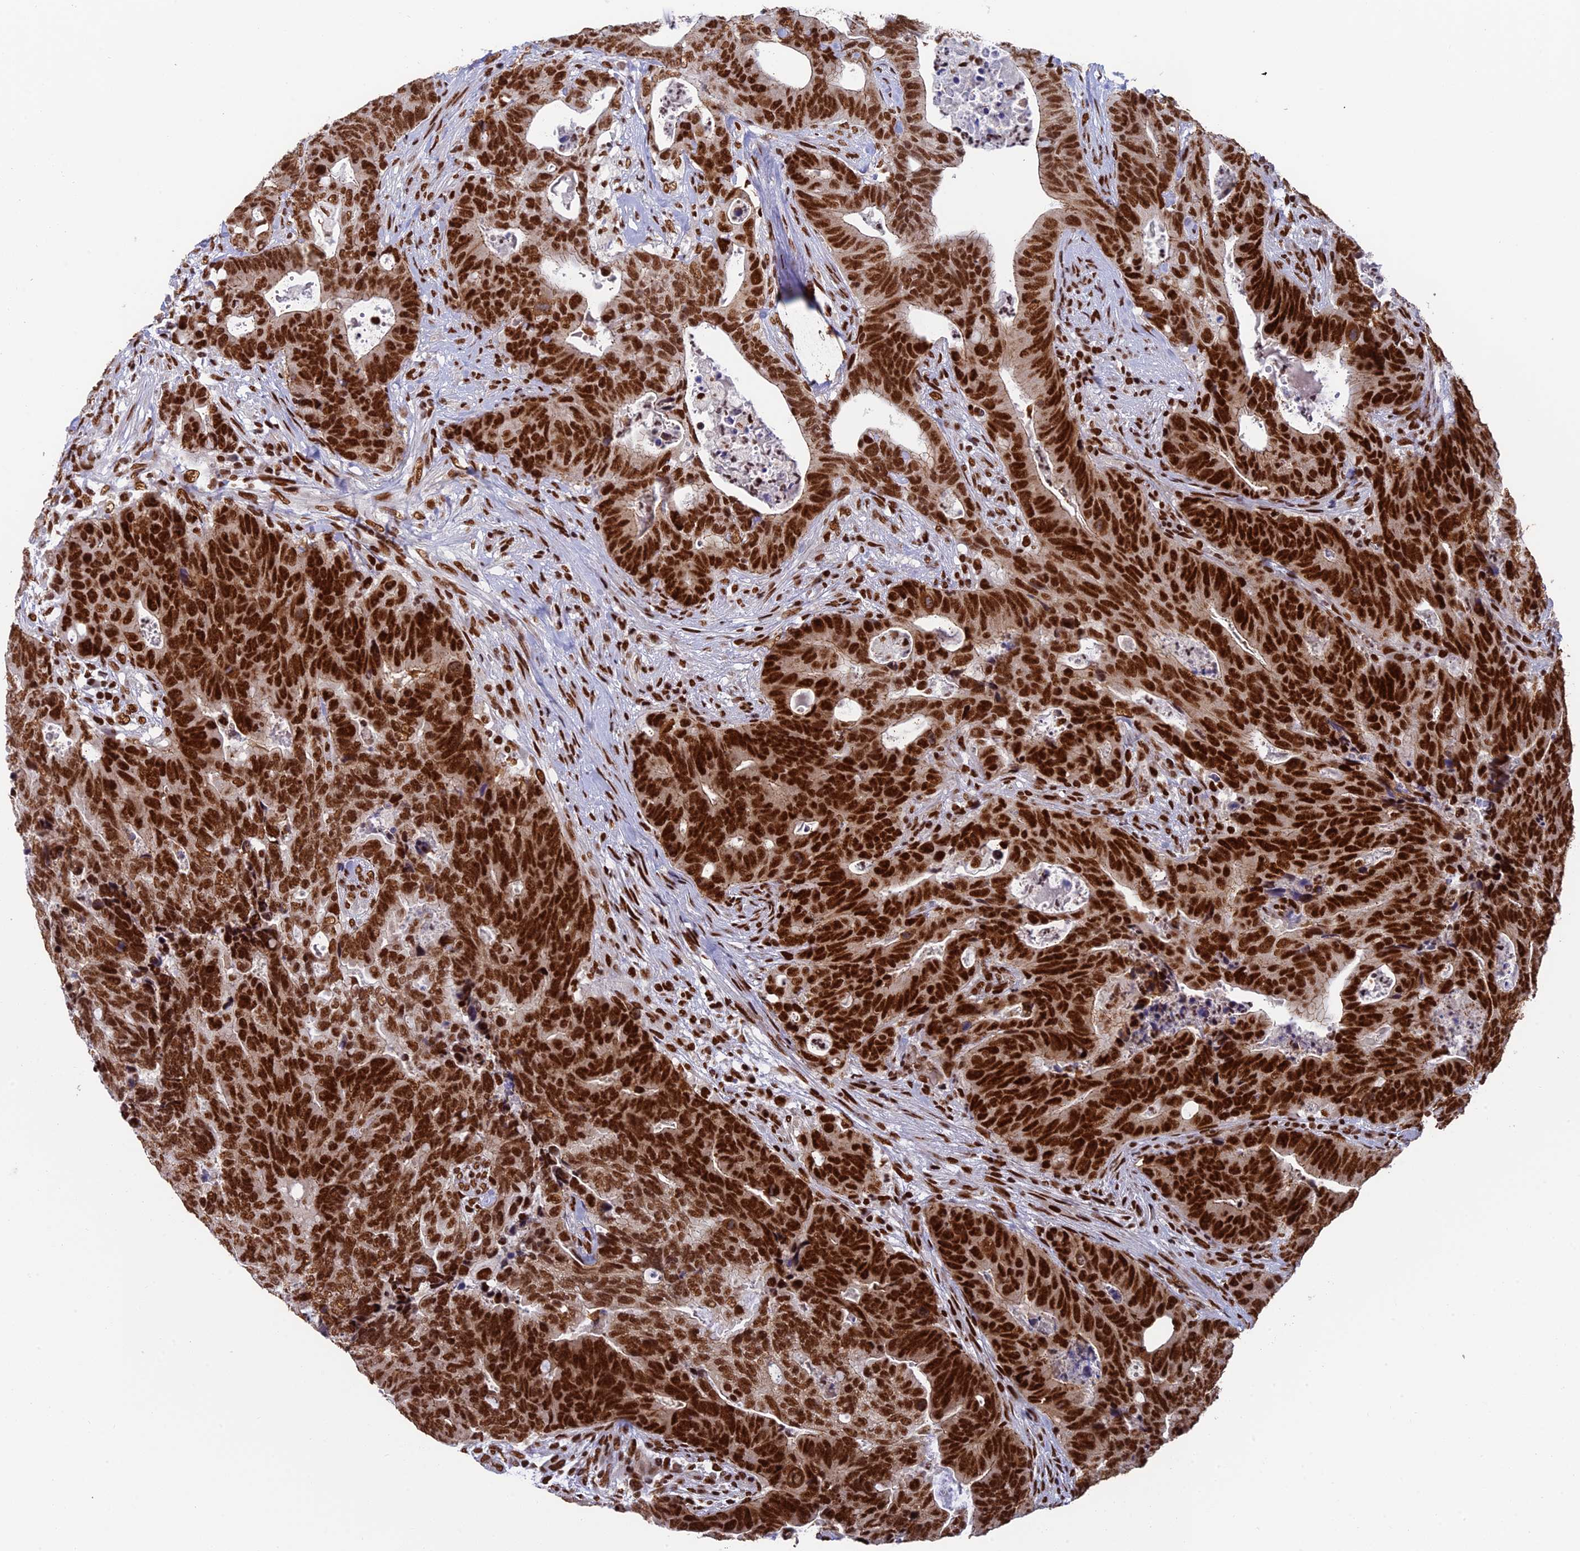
{"staining": {"intensity": "strong", "quantity": ">75%", "location": "nuclear"}, "tissue": "colorectal cancer", "cell_type": "Tumor cells", "image_type": "cancer", "snomed": [{"axis": "morphology", "description": "Adenocarcinoma, NOS"}, {"axis": "topography", "description": "Colon"}], "caption": "An image of human colorectal adenocarcinoma stained for a protein demonstrates strong nuclear brown staining in tumor cells.", "gene": "EEF1AKMT3", "patient": {"sex": "female", "age": 82}}